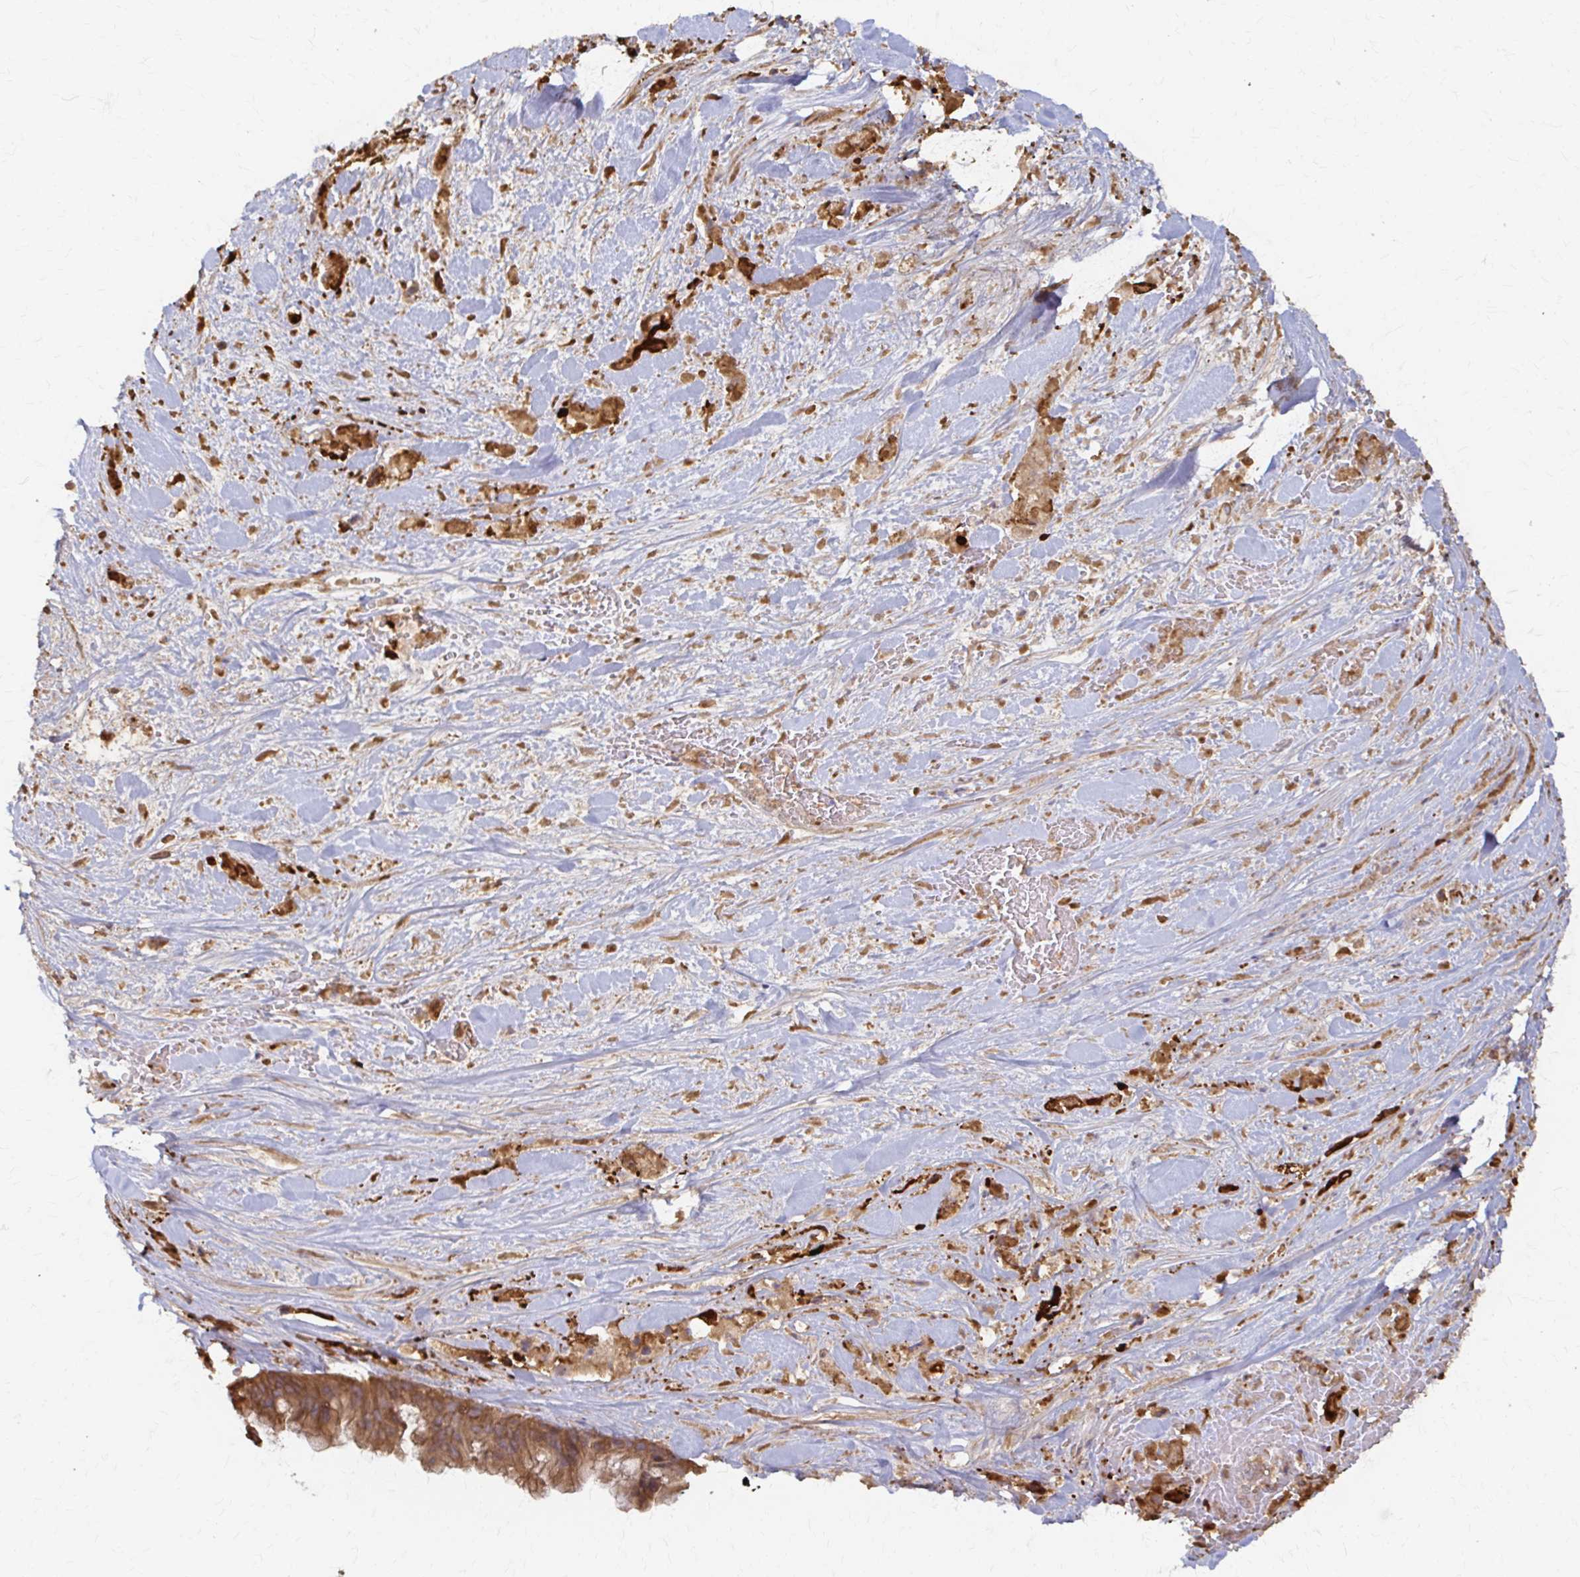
{"staining": {"intensity": "moderate", "quantity": ">75%", "location": "cytoplasmic/membranous"}, "tissue": "pancreatic cancer", "cell_type": "Tumor cells", "image_type": "cancer", "snomed": [{"axis": "morphology", "description": "Adenocarcinoma, NOS"}, {"axis": "topography", "description": "Pancreas"}], "caption": "Pancreatic cancer stained with DAB immunohistochemistry (IHC) displays medium levels of moderate cytoplasmic/membranous staining in about >75% of tumor cells.", "gene": "ARHGAP35", "patient": {"sex": "male", "age": 44}}